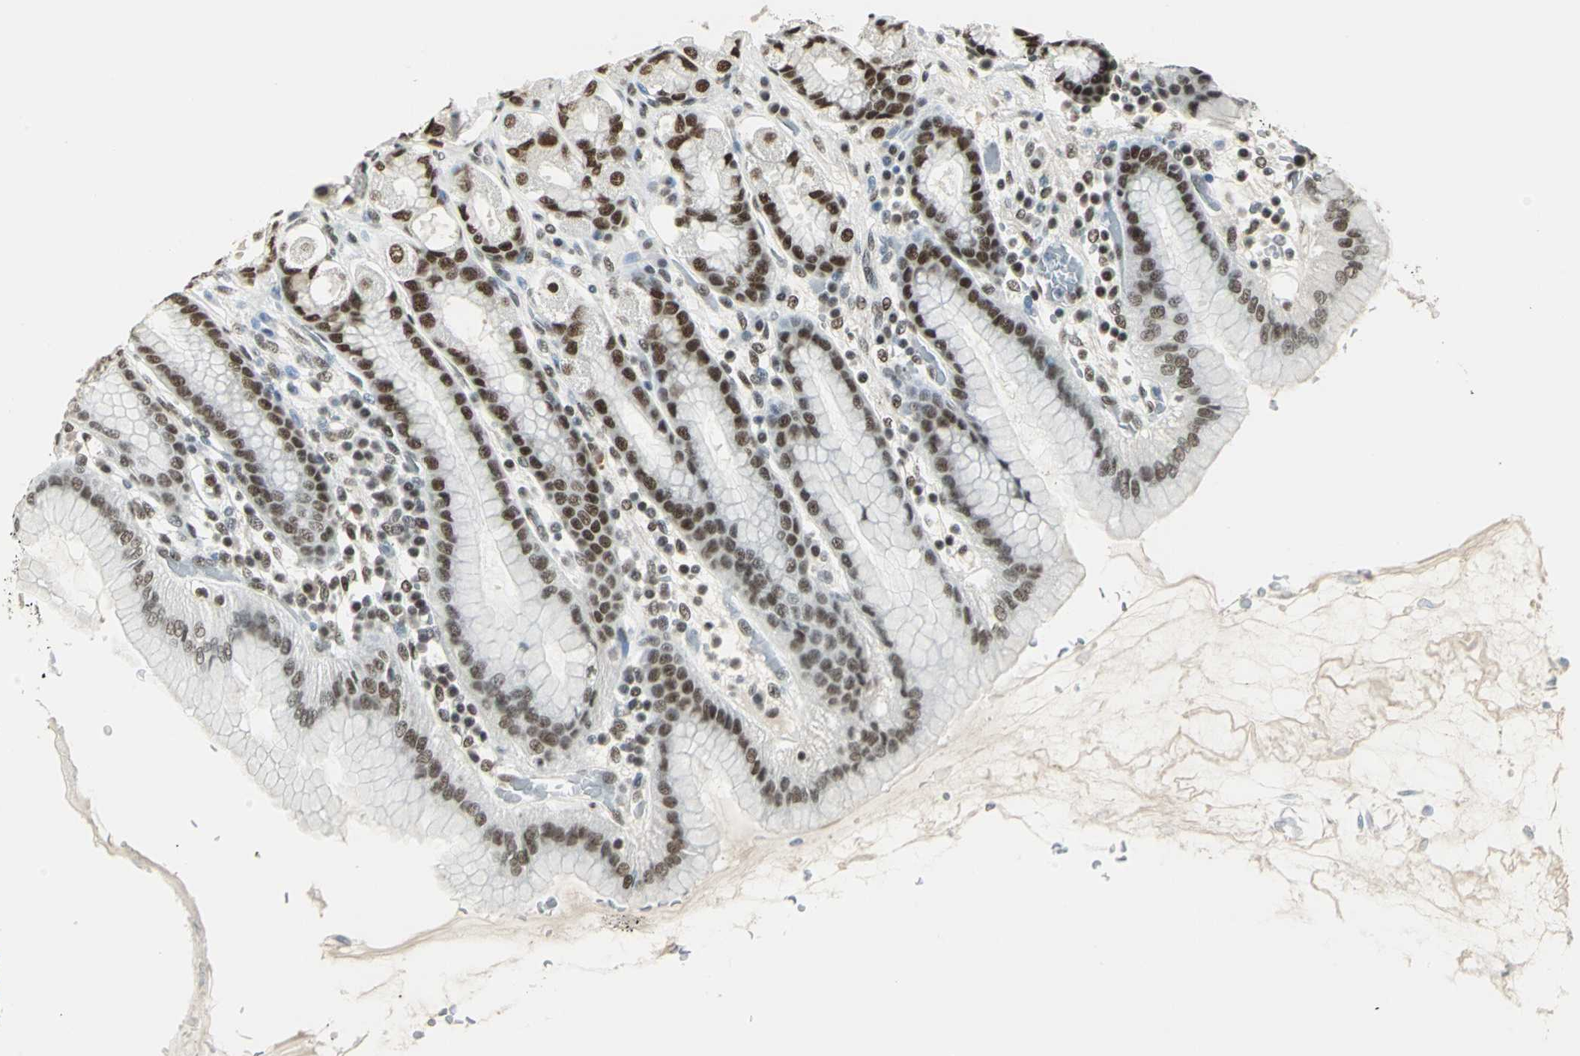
{"staining": {"intensity": "strong", "quantity": ">75%", "location": "cytoplasmic/membranous,nuclear"}, "tissue": "stomach", "cell_type": "Glandular cells", "image_type": "normal", "snomed": [{"axis": "morphology", "description": "Normal tissue, NOS"}, {"axis": "topography", "description": "Stomach, upper"}], "caption": "Strong cytoplasmic/membranous,nuclear positivity for a protein is present in approximately >75% of glandular cells of normal stomach using immunohistochemistry.", "gene": "ADNP", "patient": {"sex": "male", "age": 68}}